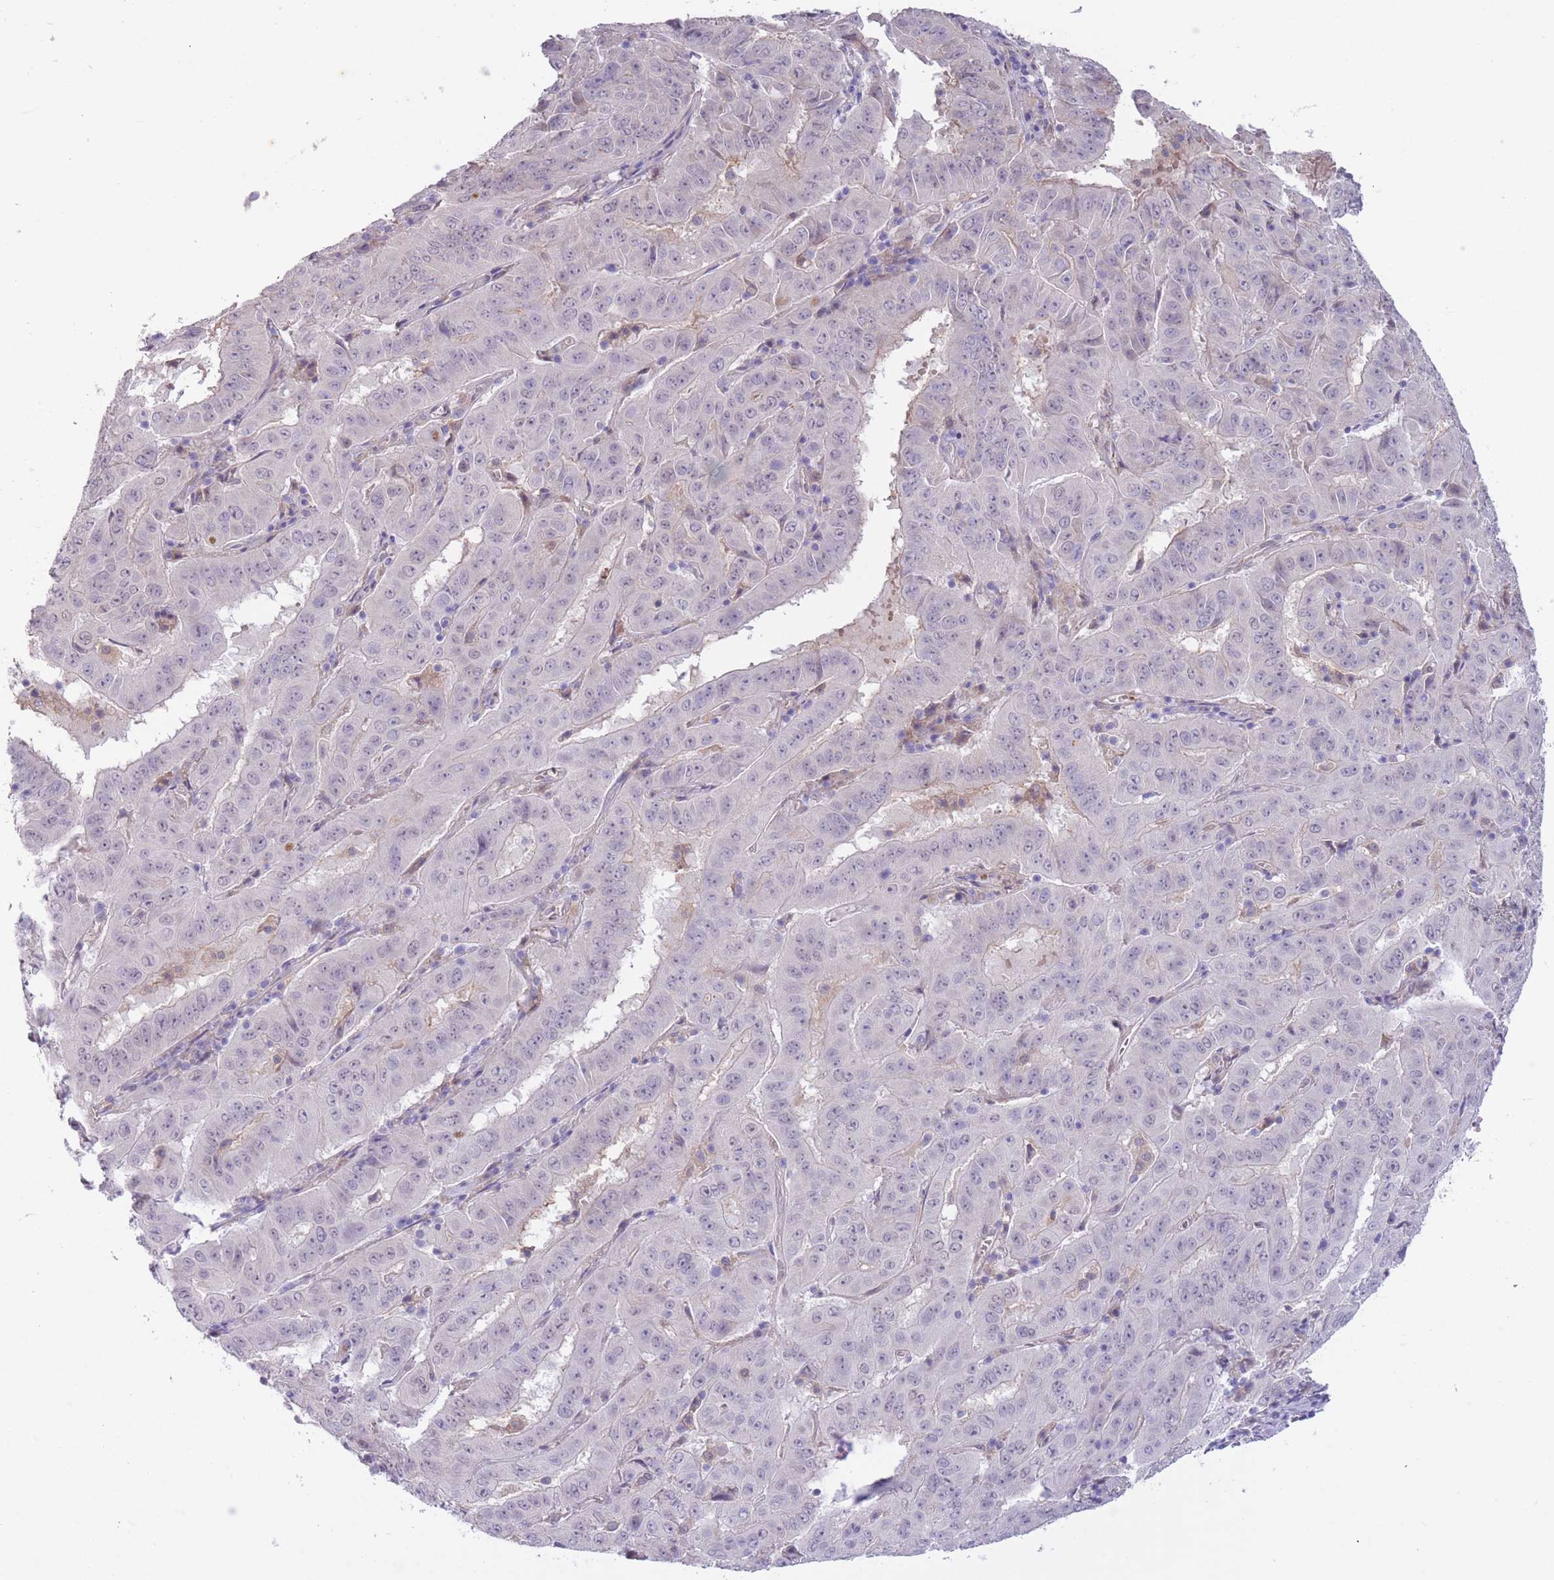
{"staining": {"intensity": "negative", "quantity": "none", "location": "none"}, "tissue": "pancreatic cancer", "cell_type": "Tumor cells", "image_type": "cancer", "snomed": [{"axis": "morphology", "description": "Adenocarcinoma, NOS"}, {"axis": "topography", "description": "Pancreas"}], "caption": "An immunohistochemistry image of pancreatic adenocarcinoma is shown. There is no staining in tumor cells of pancreatic adenocarcinoma.", "gene": "ARPIN", "patient": {"sex": "male", "age": 63}}